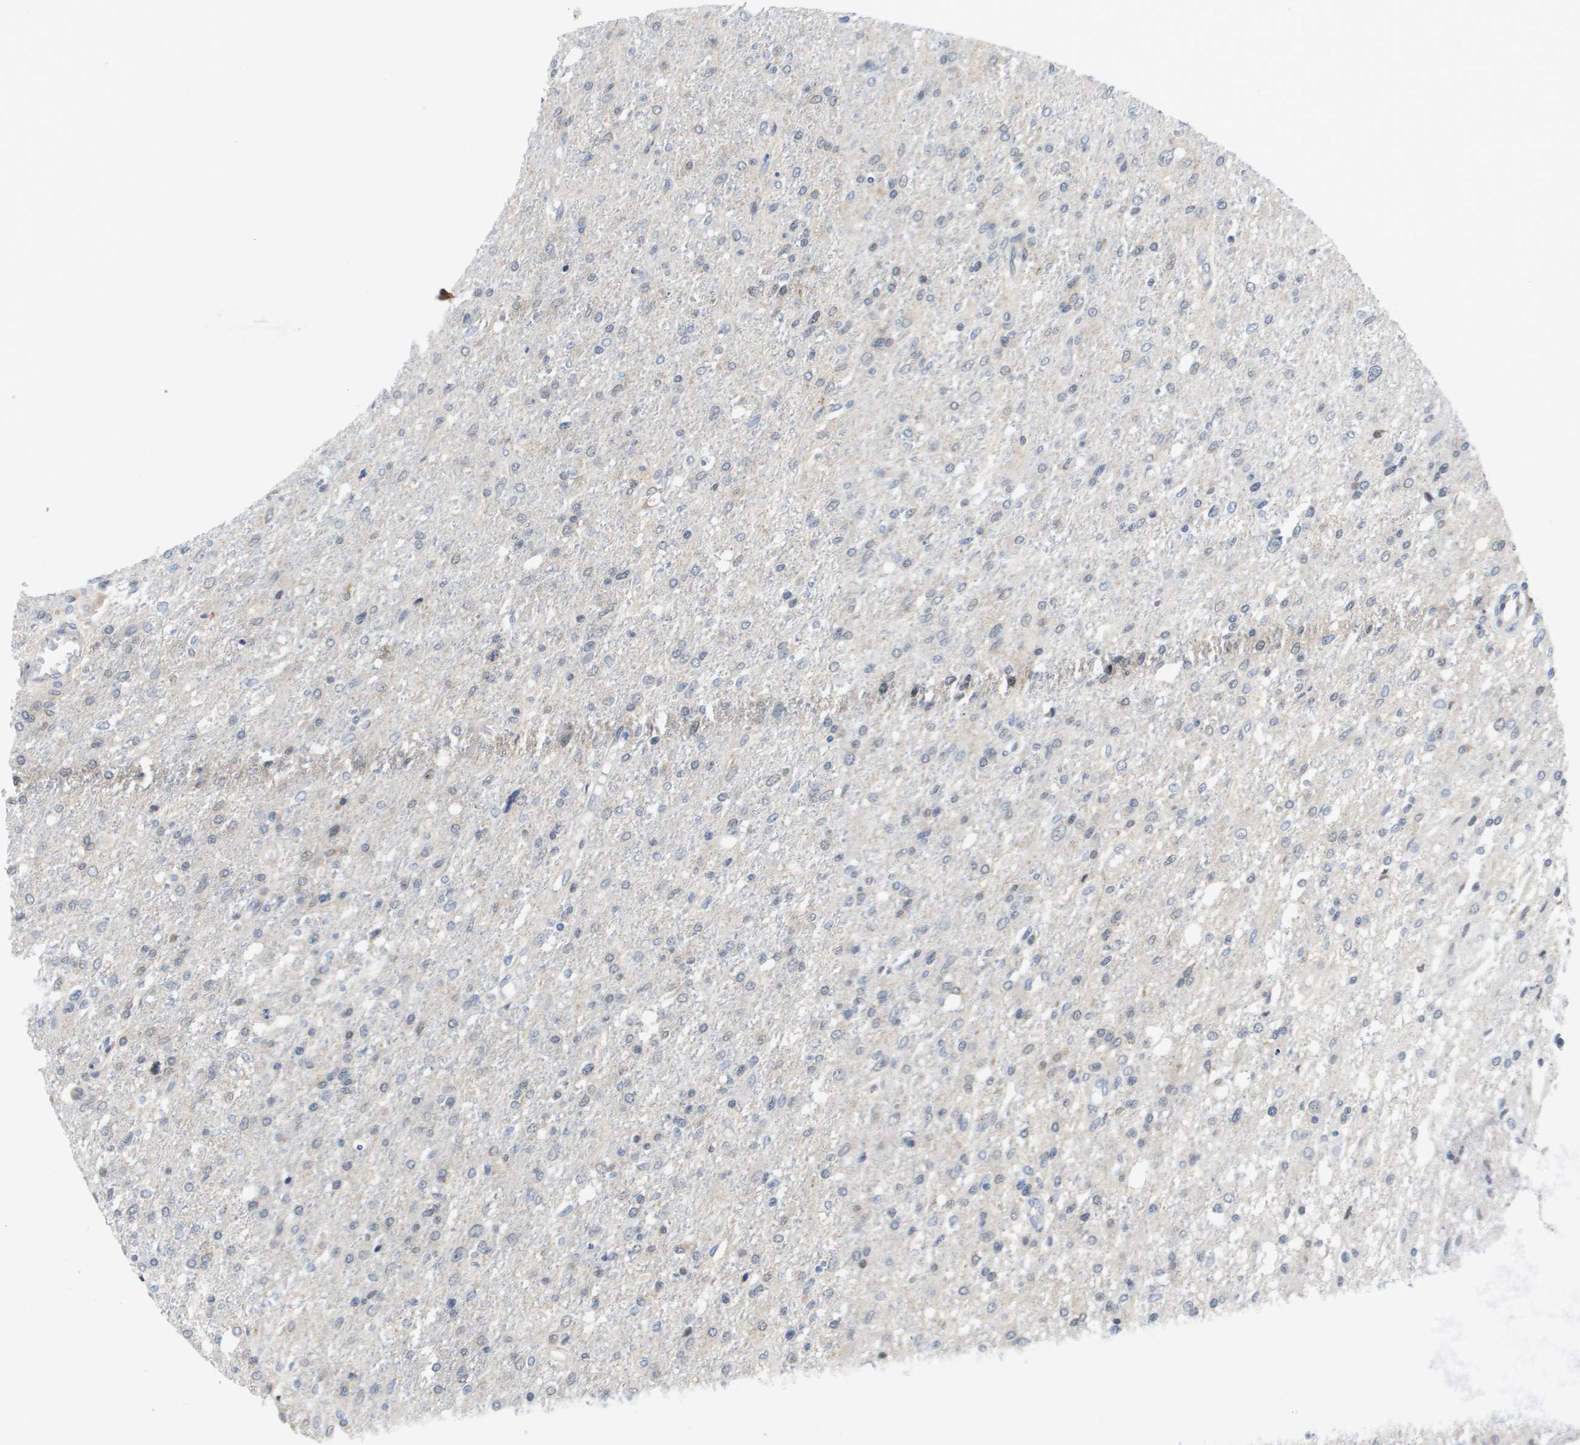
{"staining": {"intensity": "negative", "quantity": "none", "location": "none"}, "tissue": "glioma", "cell_type": "Tumor cells", "image_type": "cancer", "snomed": [{"axis": "morphology", "description": "Glioma, malignant, High grade"}, {"axis": "topography", "description": "Cerebral cortex"}], "caption": "This micrograph is of glioma stained with immunohistochemistry to label a protein in brown with the nuclei are counter-stained blue. There is no positivity in tumor cells.", "gene": "FKBP4", "patient": {"sex": "male", "age": 76}}